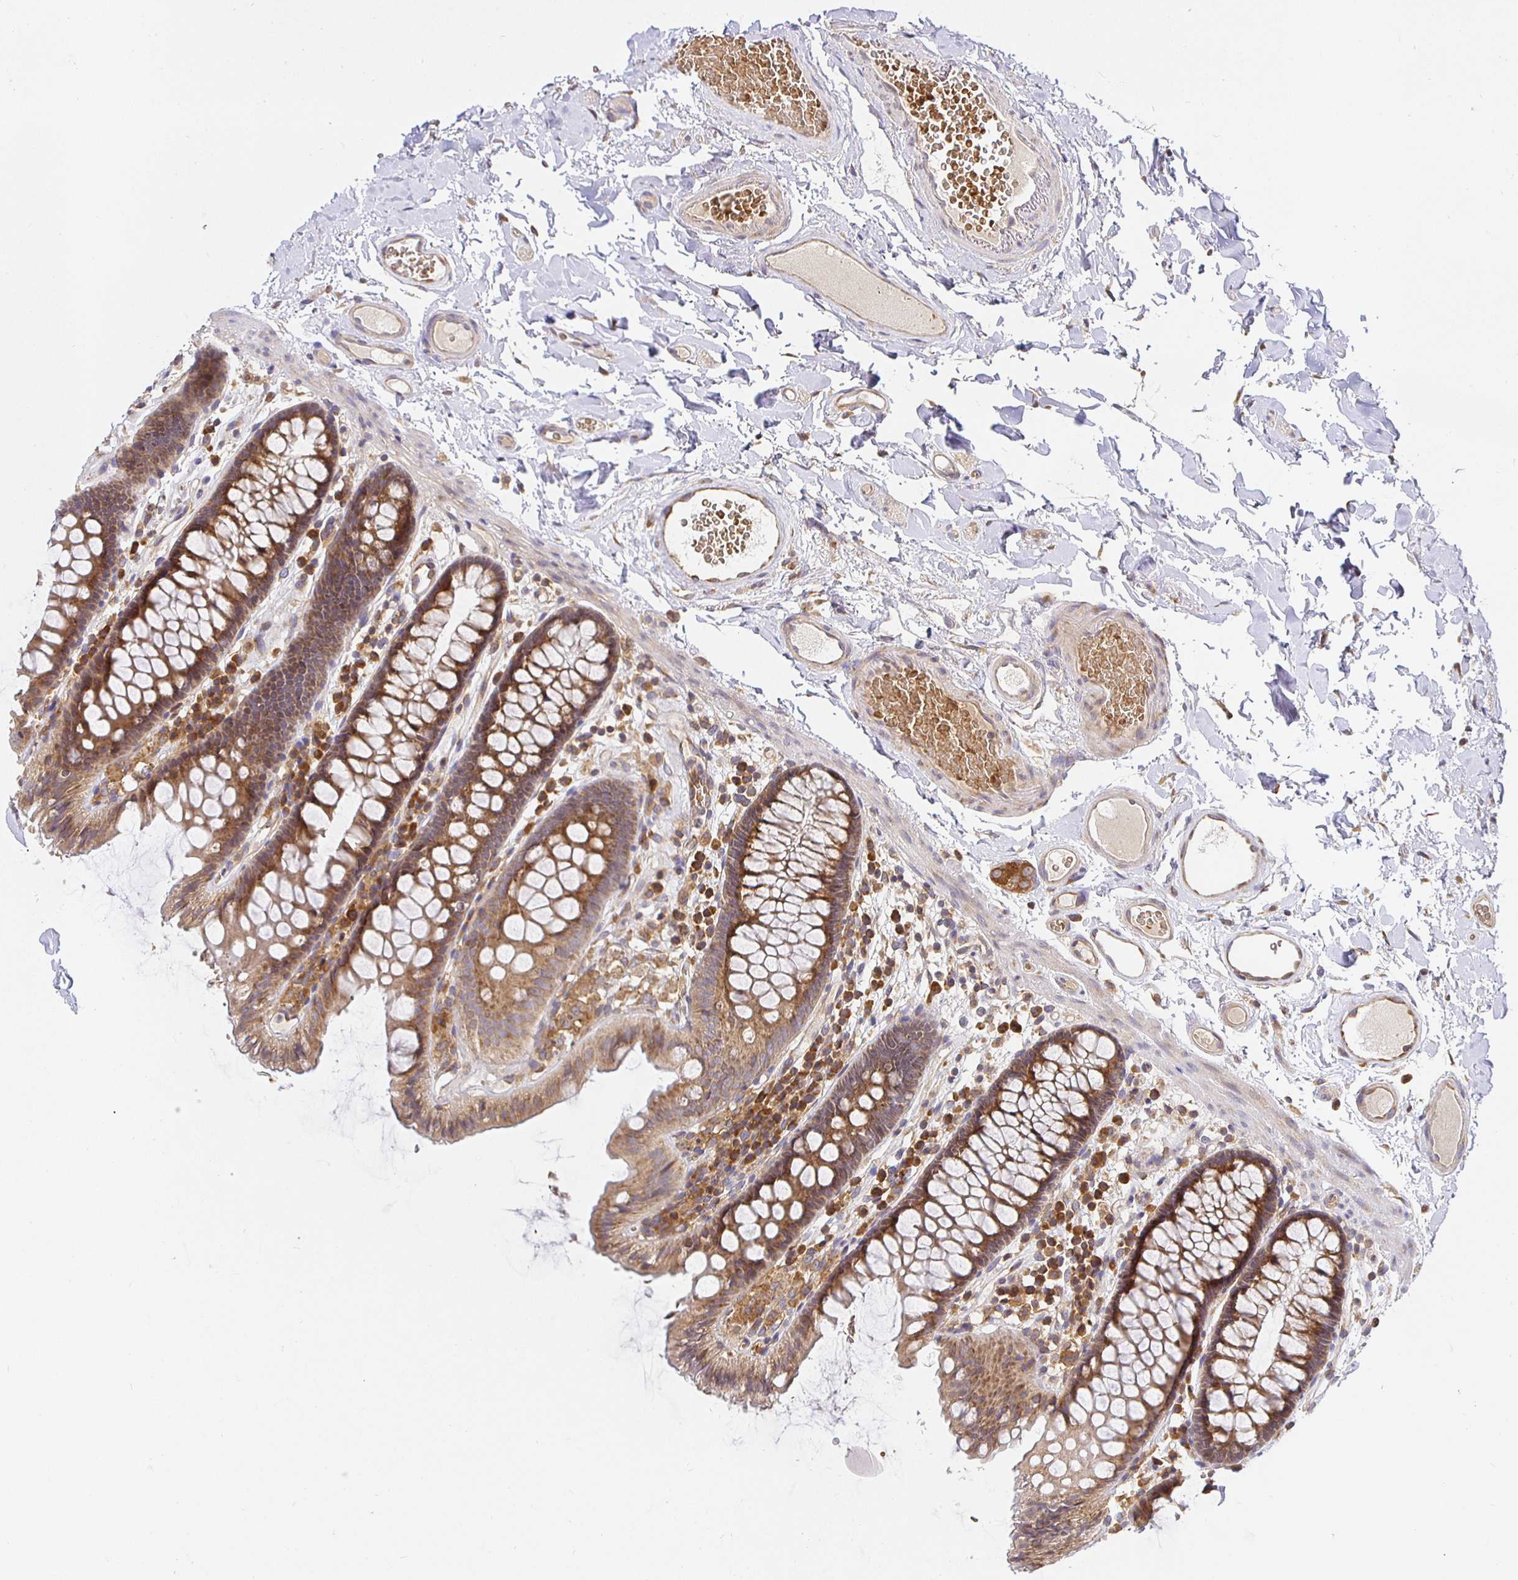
{"staining": {"intensity": "weak", "quantity": "25%-75%", "location": "cytoplasmic/membranous"}, "tissue": "colon", "cell_type": "Endothelial cells", "image_type": "normal", "snomed": [{"axis": "morphology", "description": "Normal tissue, NOS"}, {"axis": "topography", "description": "Colon"}], "caption": "A low amount of weak cytoplasmic/membranous positivity is present in approximately 25%-75% of endothelial cells in benign colon. (IHC, brightfield microscopy, high magnification).", "gene": "IRAK1", "patient": {"sex": "male", "age": 84}}